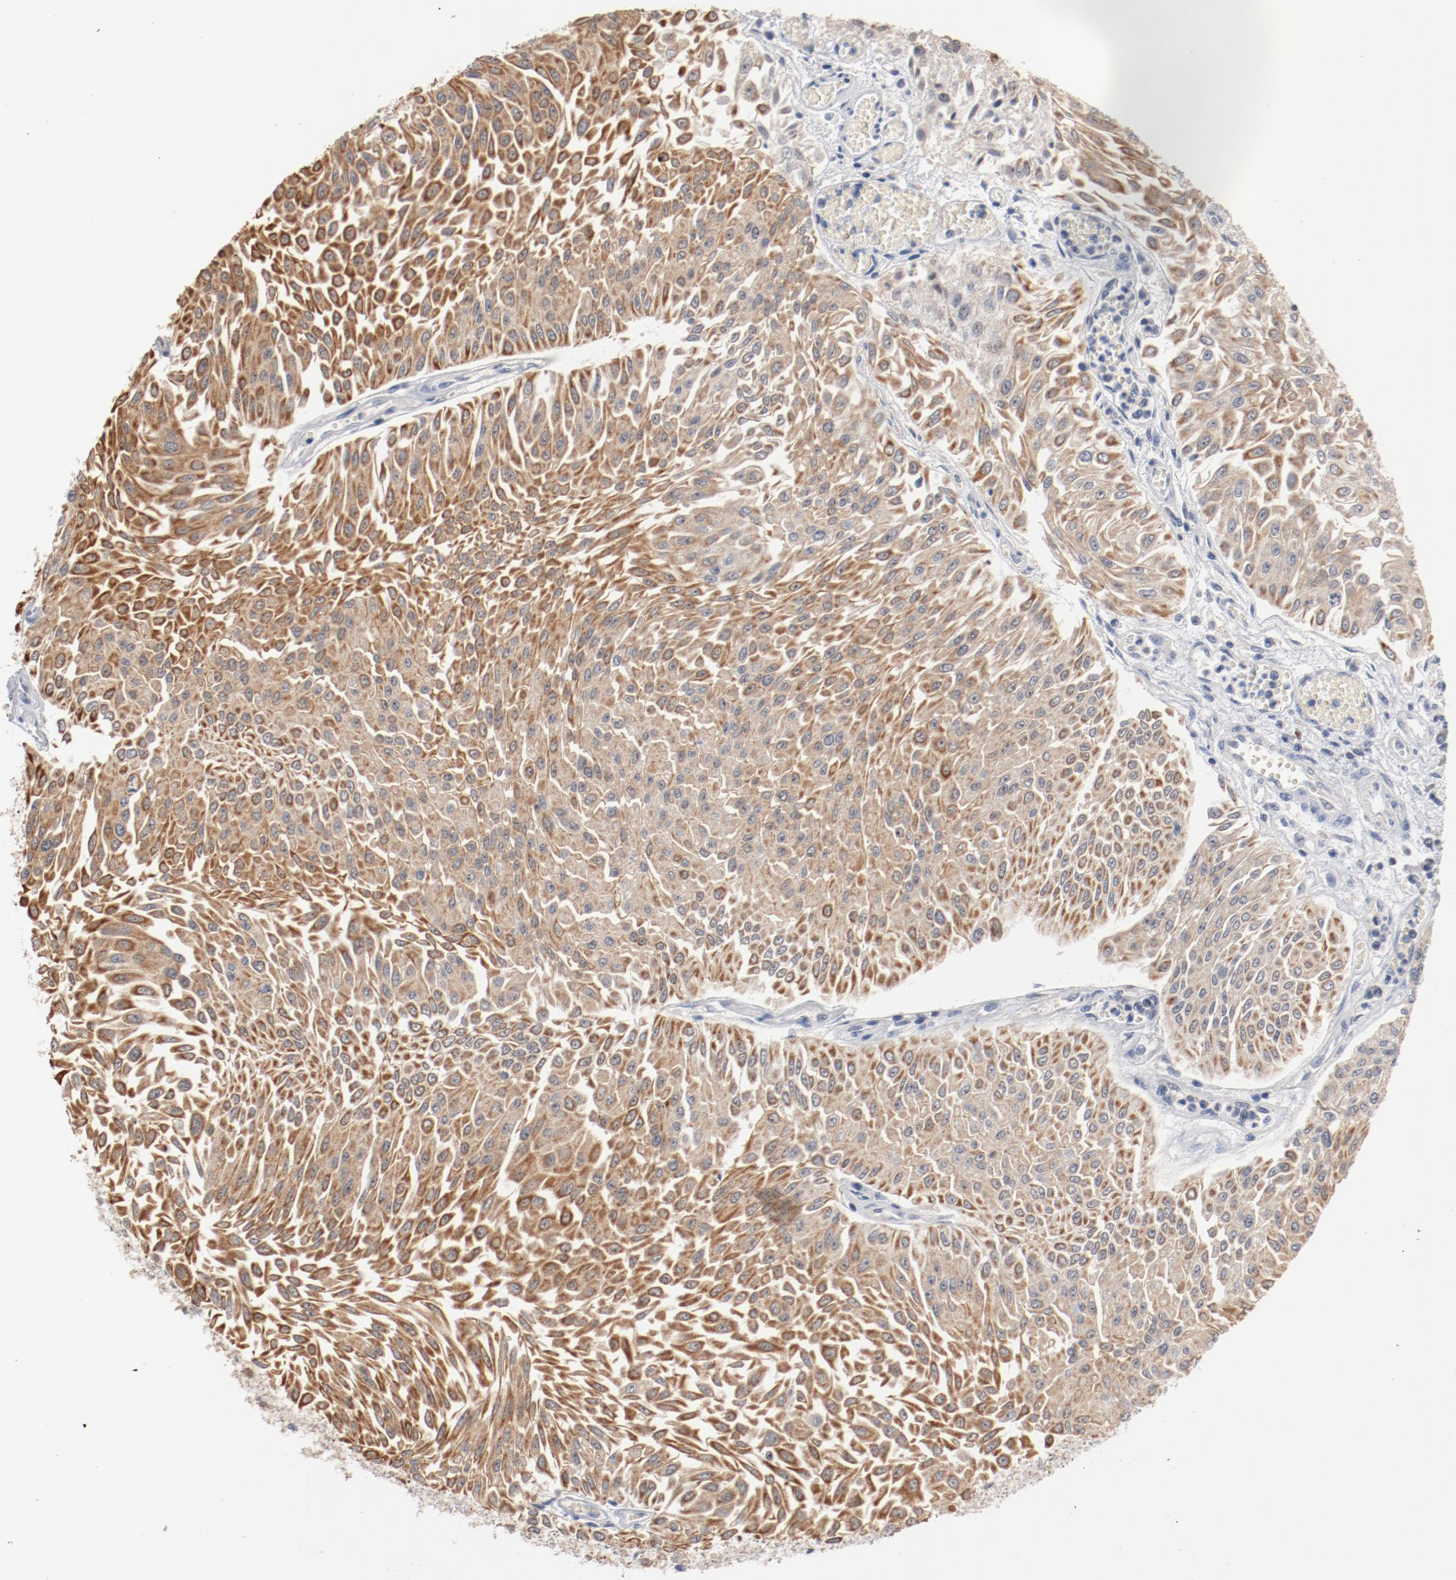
{"staining": {"intensity": "moderate", "quantity": ">75%", "location": "cytoplasmic/membranous,nuclear"}, "tissue": "urothelial cancer", "cell_type": "Tumor cells", "image_type": "cancer", "snomed": [{"axis": "morphology", "description": "Urothelial carcinoma, Low grade"}, {"axis": "topography", "description": "Urinary bladder"}], "caption": "Brown immunohistochemical staining in urothelial carcinoma (low-grade) reveals moderate cytoplasmic/membranous and nuclear staining in approximately >75% of tumor cells. Immunohistochemistry (ihc) stains the protein of interest in brown and the nuclei are stained blue.", "gene": "ERICH1", "patient": {"sex": "male", "age": 86}}